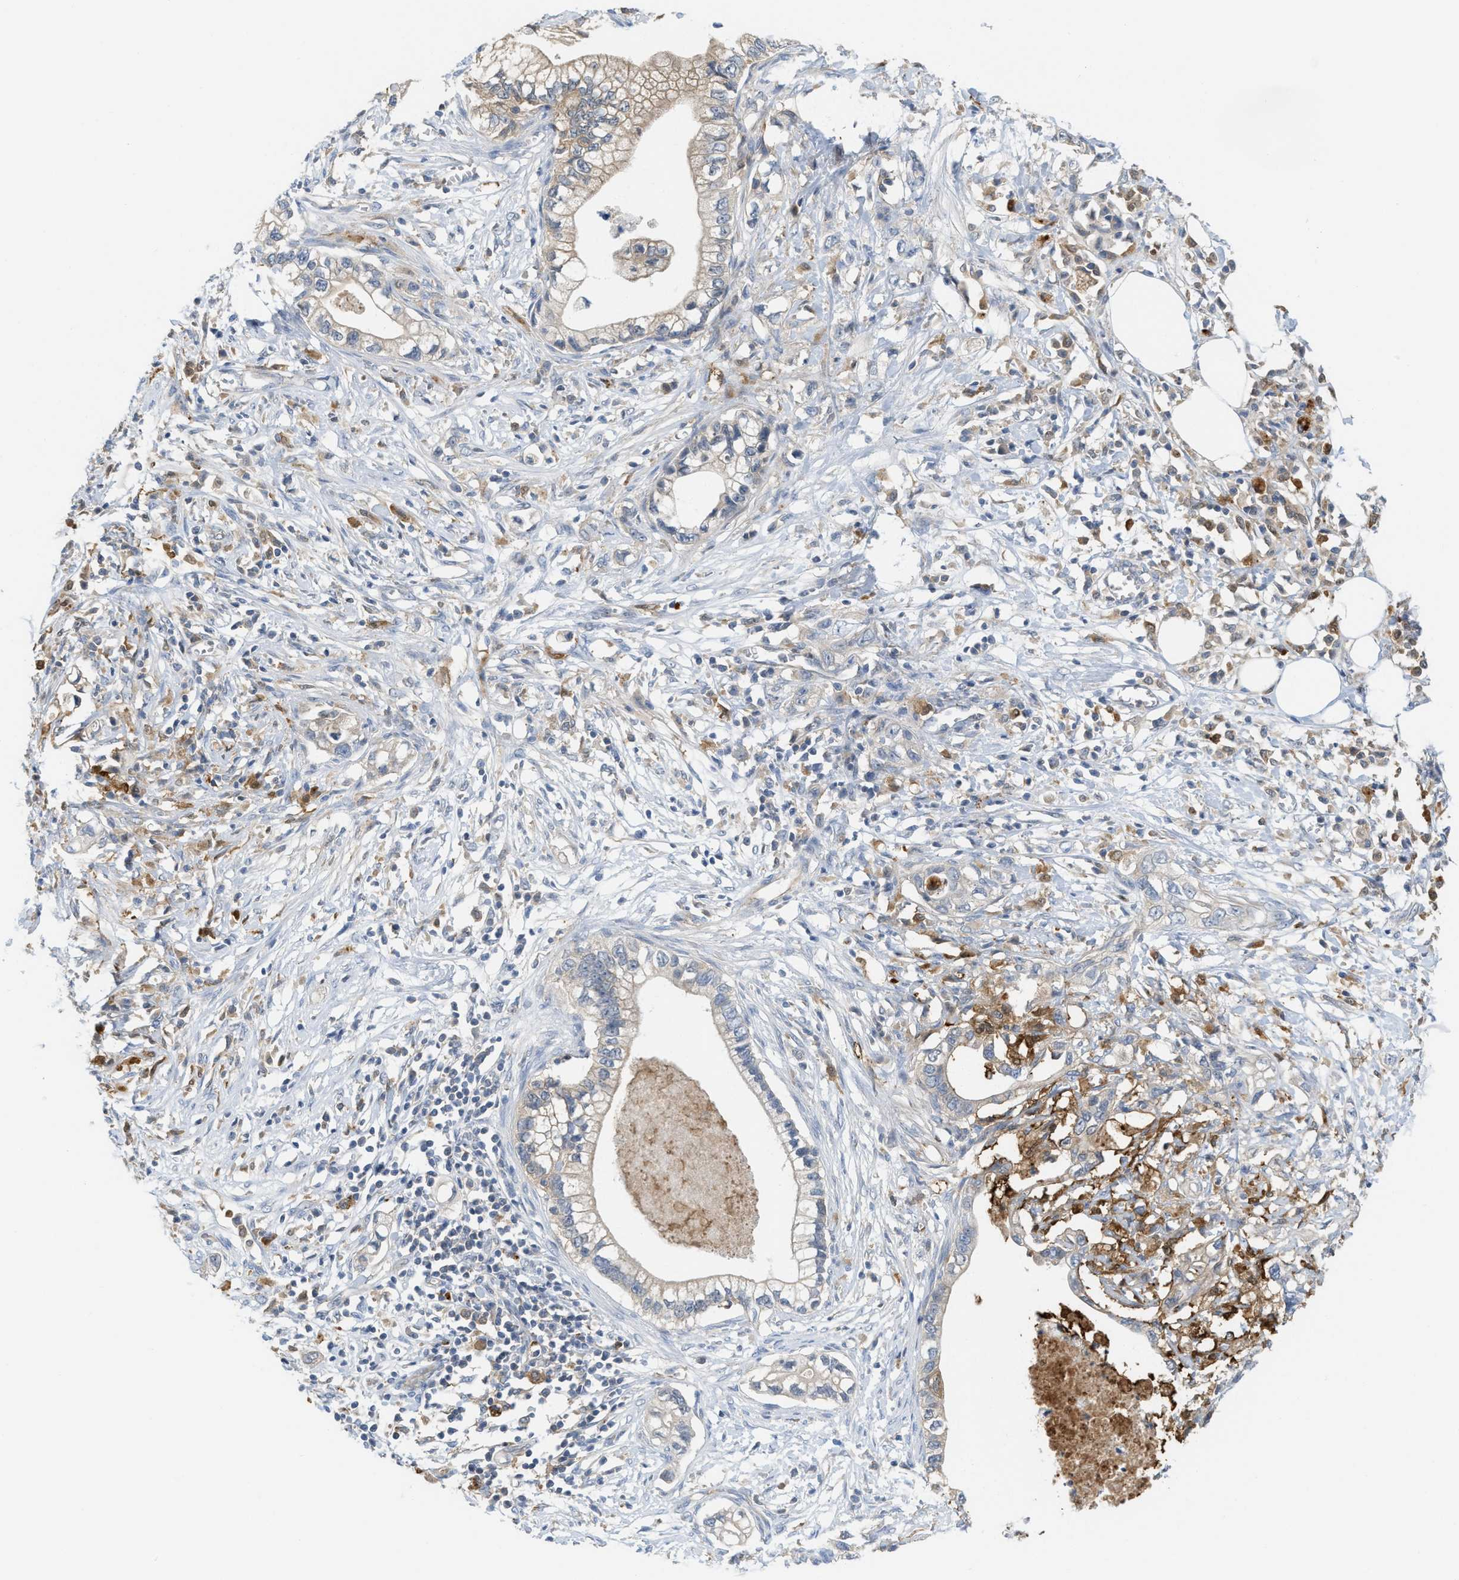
{"staining": {"intensity": "weak", "quantity": ">75%", "location": "cytoplasmic/membranous"}, "tissue": "pancreatic cancer", "cell_type": "Tumor cells", "image_type": "cancer", "snomed": [{"axis": "morphology", "description": "Adenocarcinoma, NOS"}, {"axis": "topography", "description": "Pancreas"}], "caption": "The image displays a brown stain indicating the presence of a protein in the cytoplasmic/membranous of tumor cells in pancreatic cancer.", "gene": "CSTB", "patient": {"sex": "male", "age": 56}}